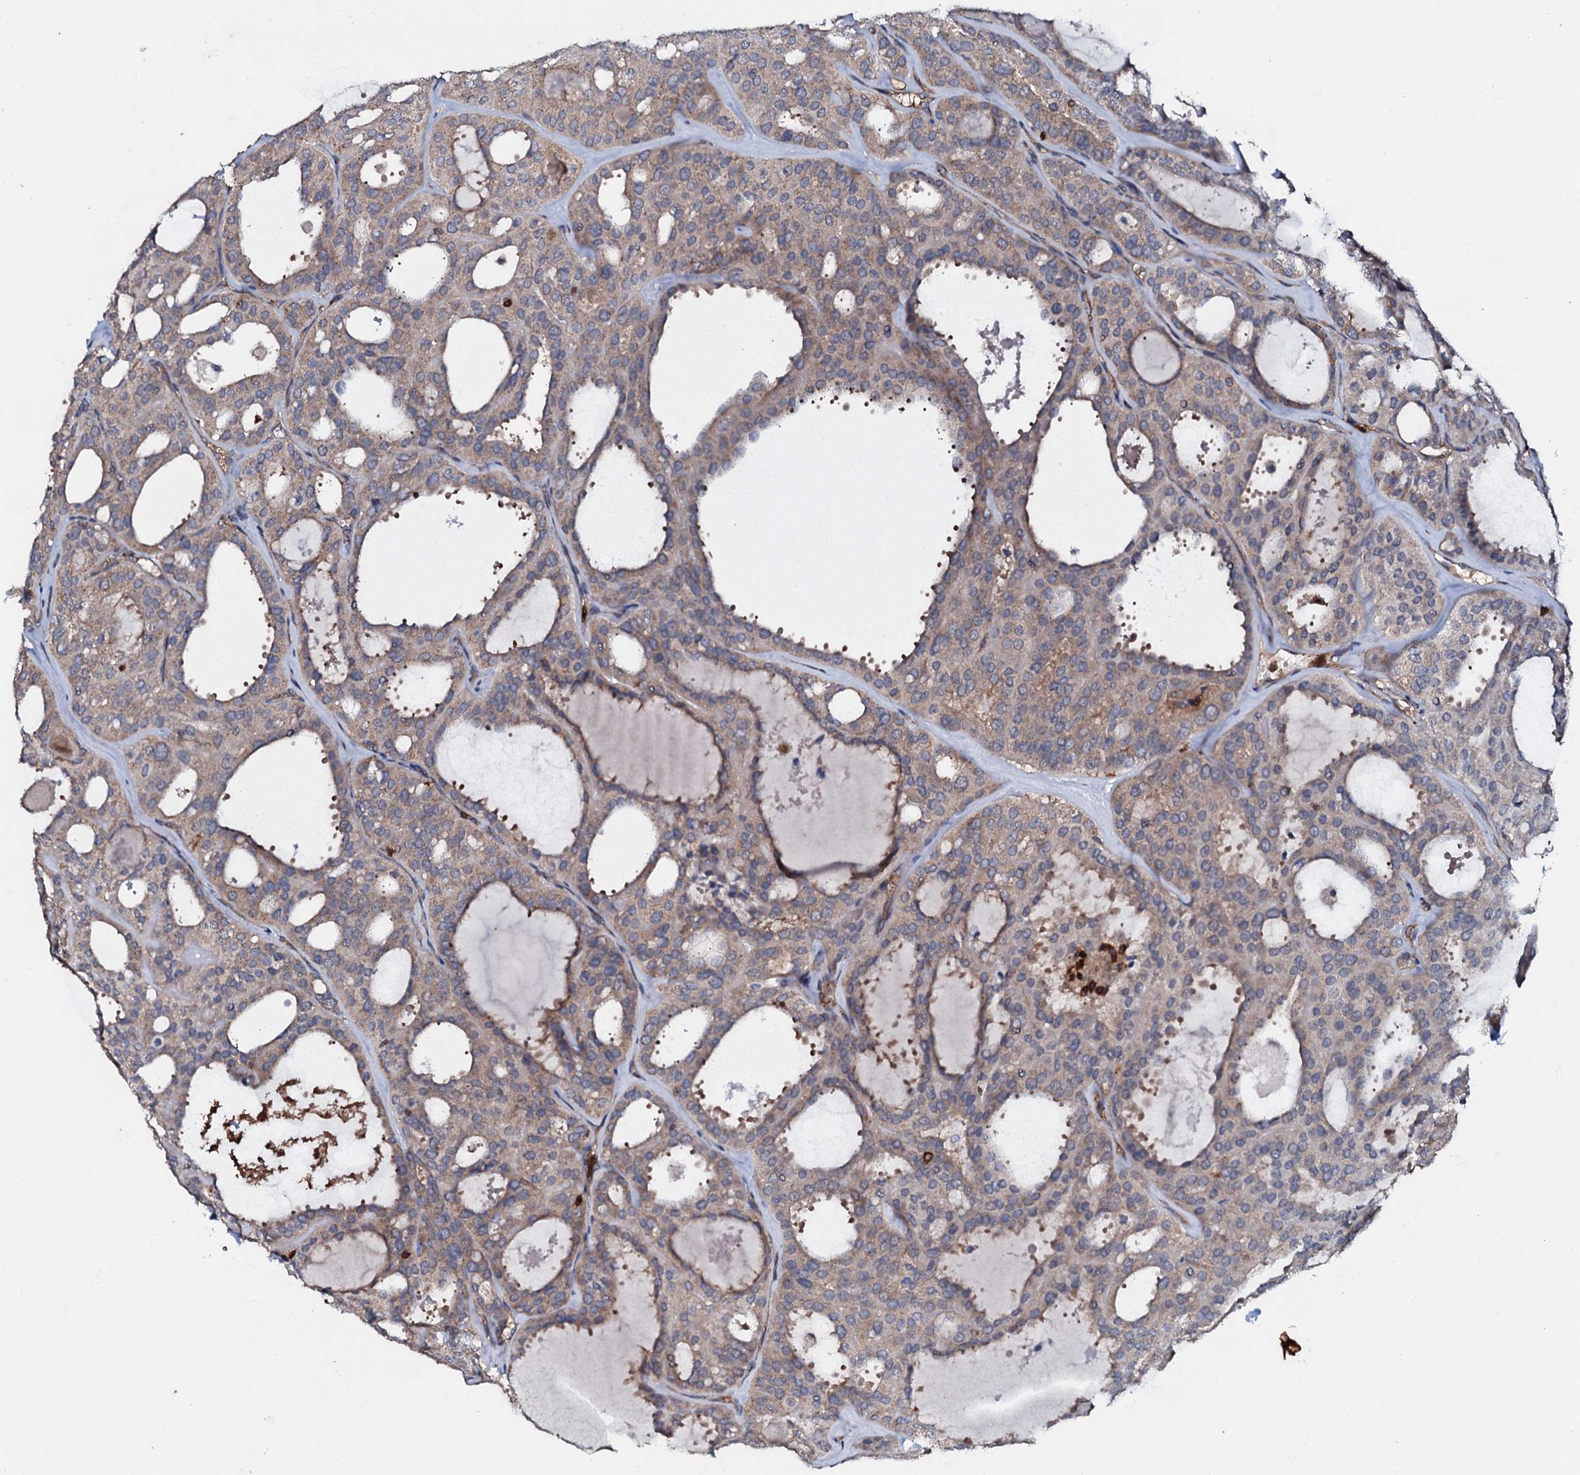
{"staining": {"intensity": "moderate", "quantity": "25%-75%", "location": "cytoplasmic/membranous"}, "tissue": "thyroid cancer", "cell_type": "Tumor cells", "image_type": "cancer", "snomed": [{"axis": "morphology", "description": "Follicular adenoma carcinoma, NOS"}, {"axis": "topography", "description": "Thyroid gland"}], "caption": "Immunohistochemical staining of follicular adenoma carcinoma (thyroid) displays moderate cytoplasmic/membranous protein positivity in approximately 25%-75% of tumor cells. The staining was performed using DAB (3,3'-diaminobenzidine) to visualize the protein expression in brown, while the nuclei were stained in blue with hematoxylin (Magnification: 20x).", "gene": "GRK2", "patient": {"sex": "male", "age": 75}}